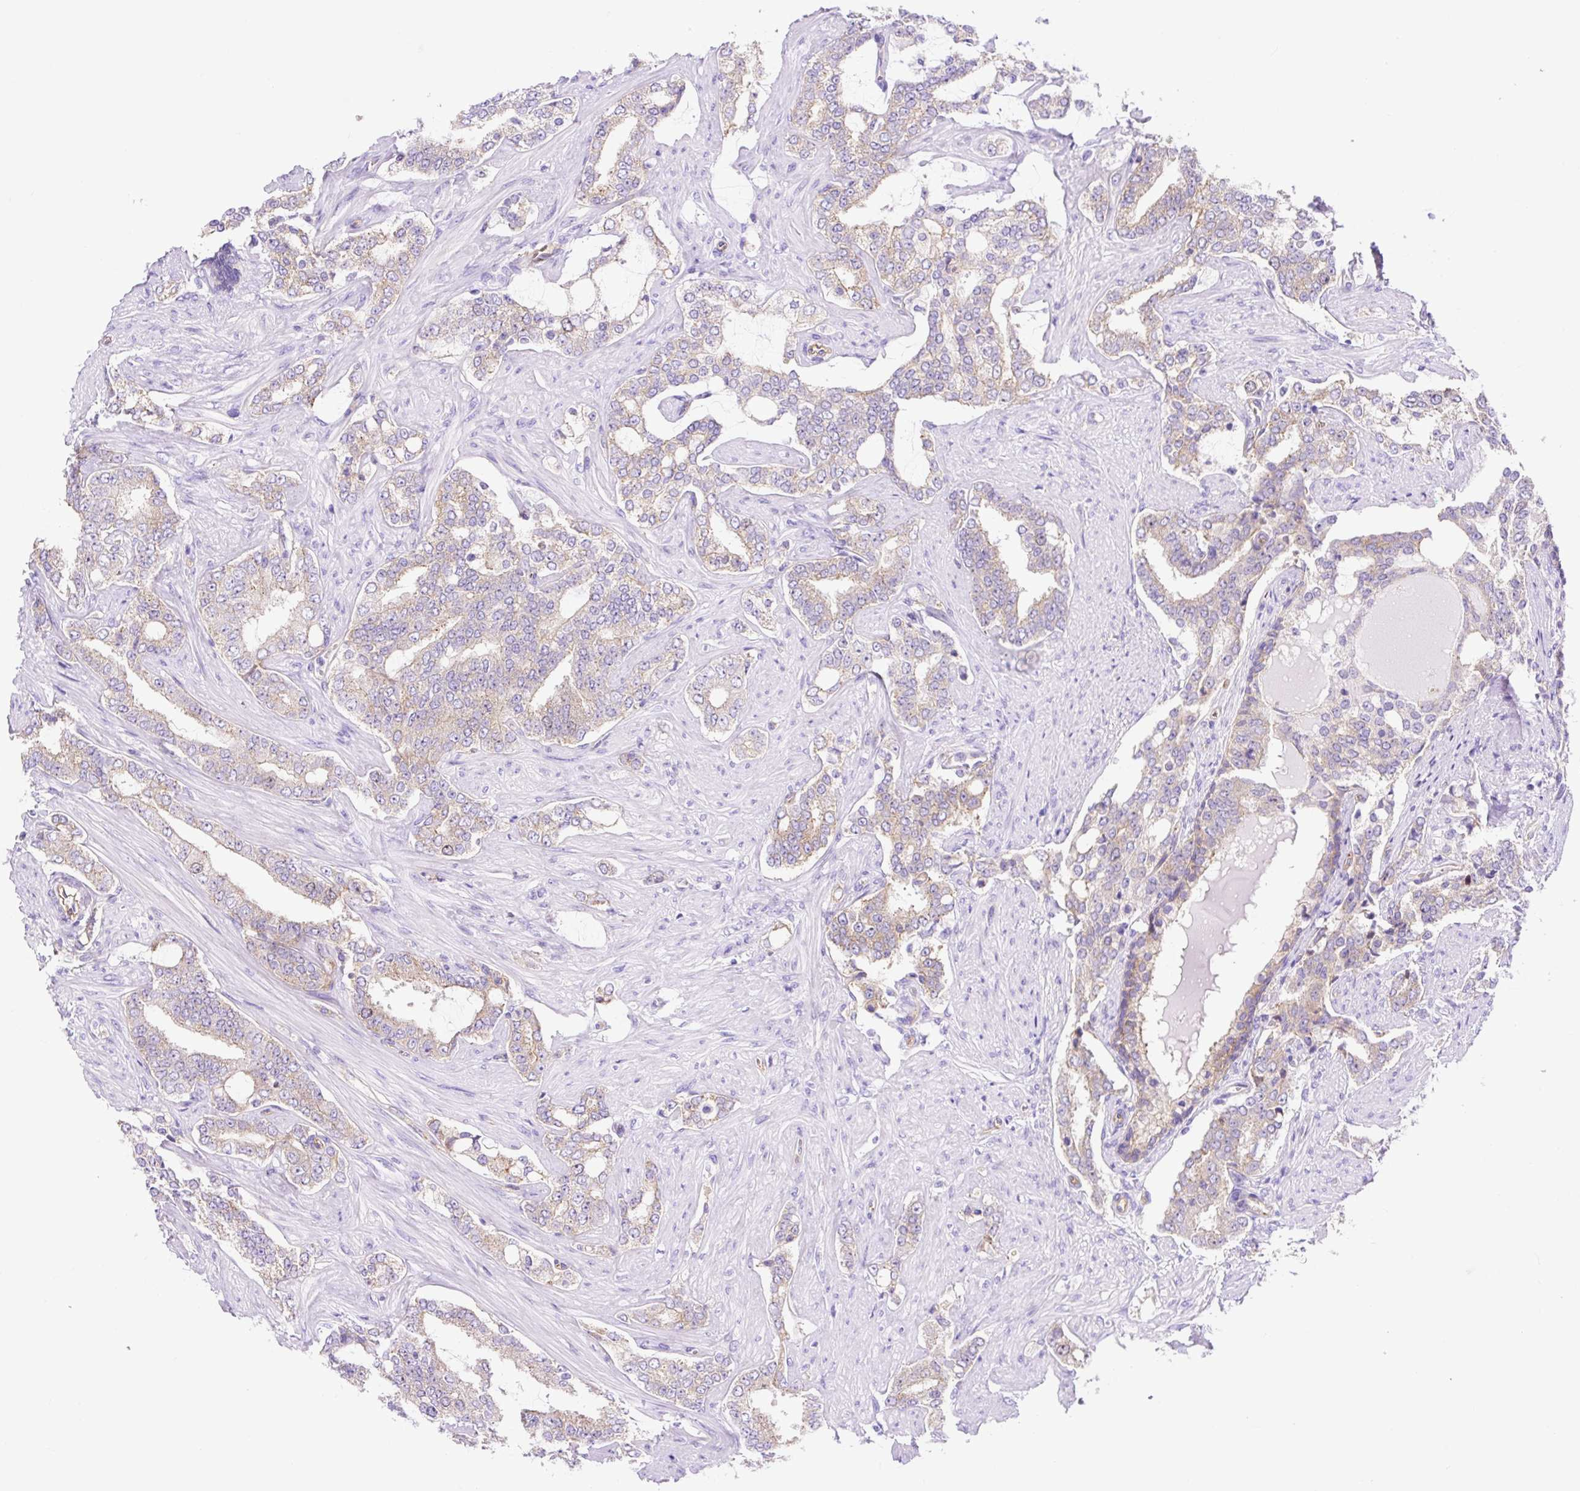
{"staining": {"intensity": "moderate", "quantity": "25%-75%", "location": "cytoplasmic/membranous"}, "tissue": "prostate cancer", "cell_type": "Tumor cells", "image_type": "cancer", "snomed": [{"axis": "morphology", "description": "Adenocarcinoma, High grade"}, {"axis": "topography", "description": "Prostate"}], "caption": "Moderate cytoplasmic/membranous staining for a protein is present in approximately 25%-75% of tumor cells of prostate cancer (high-grade adenocarcinoma) using IHC.", "gene": "HIP1R", "patient": {"sex": "male", "age": 64}}